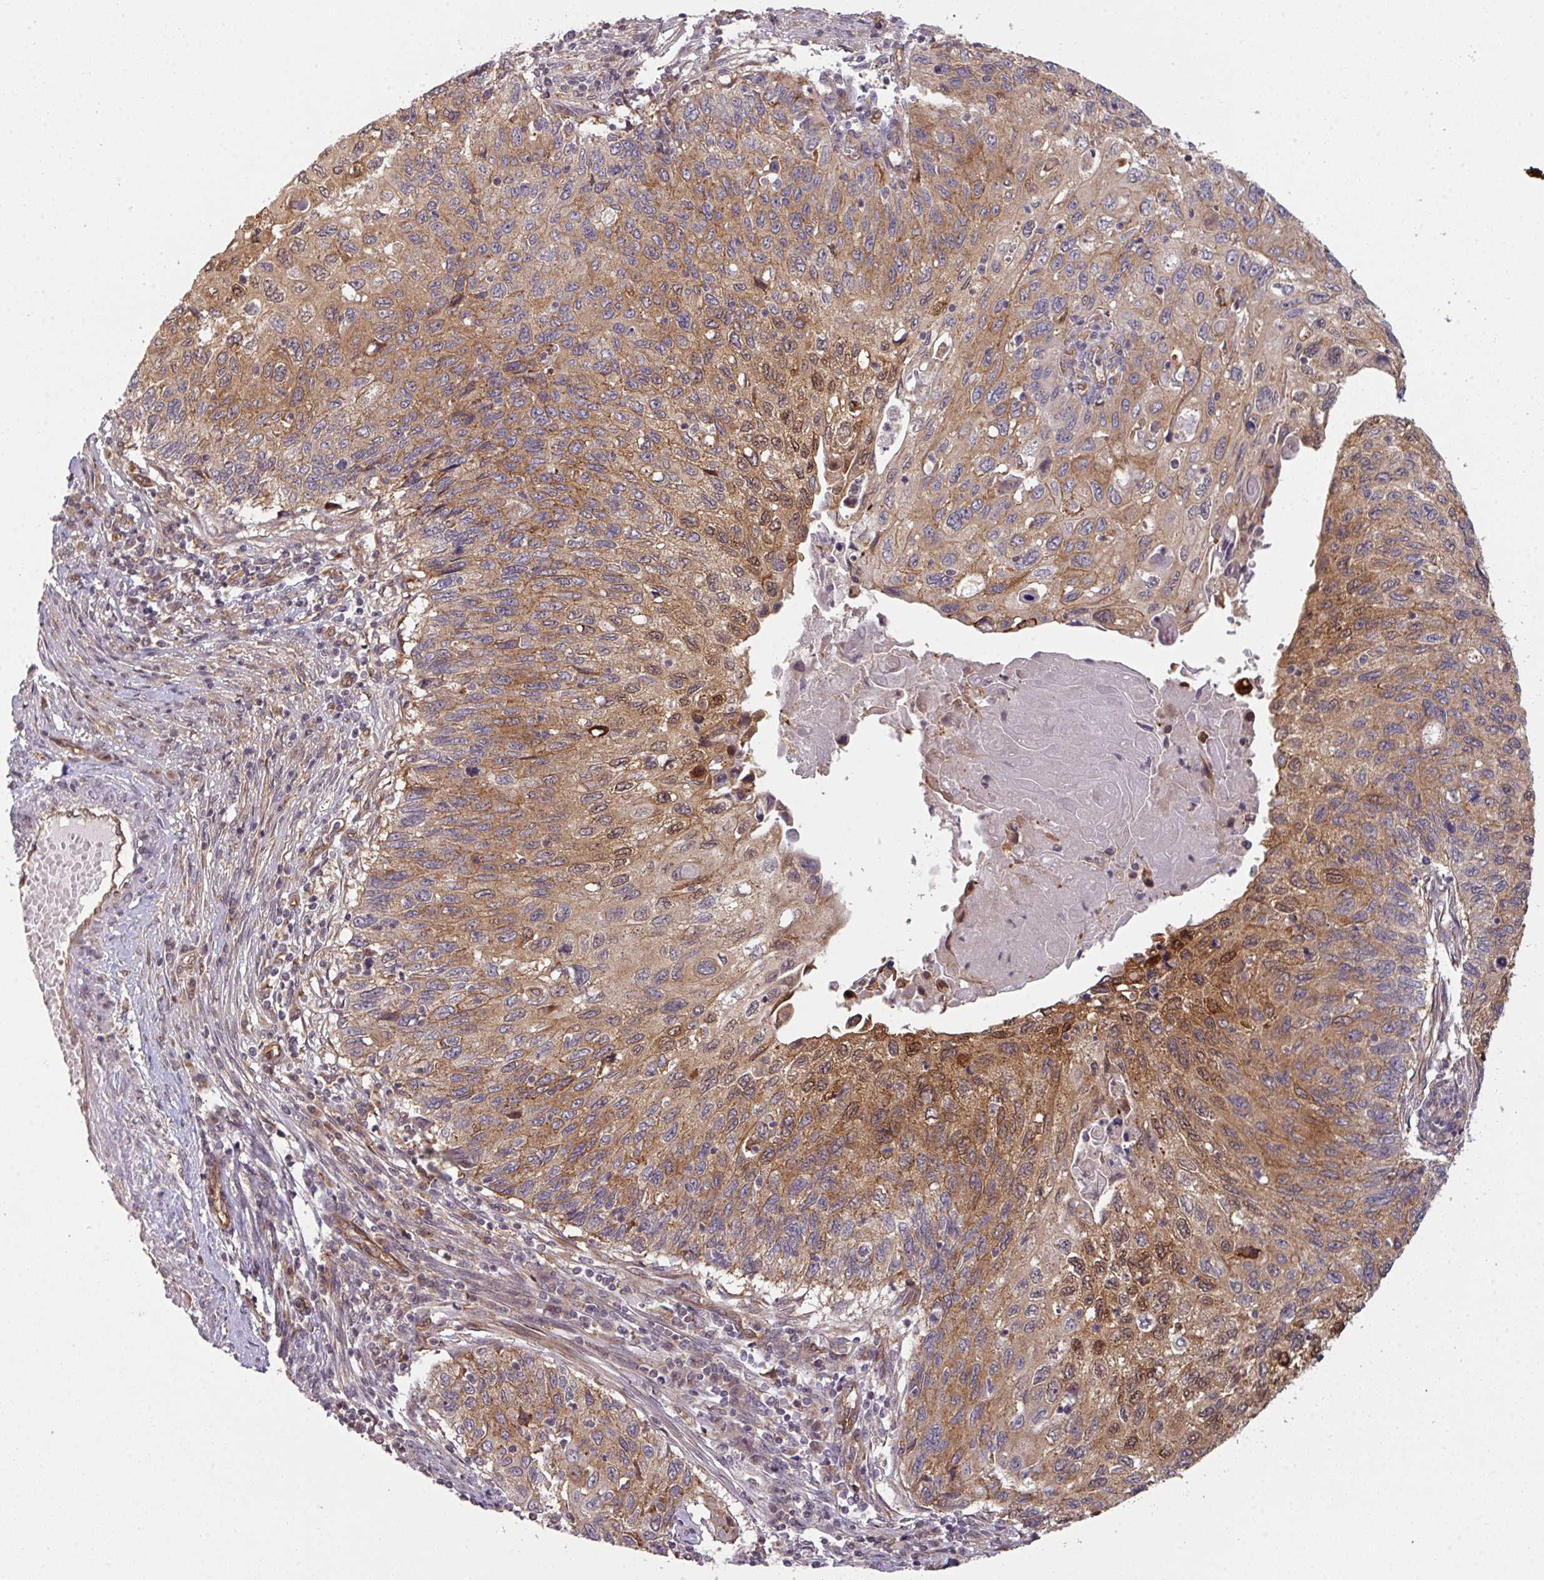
{"staining": {"intensity": "moderate", "quantity": ">75%", "location": "cytoplasmic/membranous,nuclear"}, "tissue": "cervical cancer", "cell_type": "Tumor cells", "image_type": "cancer", "snomed": [{"axis": "morphology", "description": "Squamous cell carcinoma, NOS"}, {"axis": "topography", "description": "Cervix"}], "caption": "Cervical squamous cell carcinoma tissue exhibits moderate cytoplasmic/membranous and nuclear positivity in about >75% of tumor cells, visualized by immunohistochemistry.", "gene": "CYFIP2", "patient": {"sex": "female", "age": 70}}